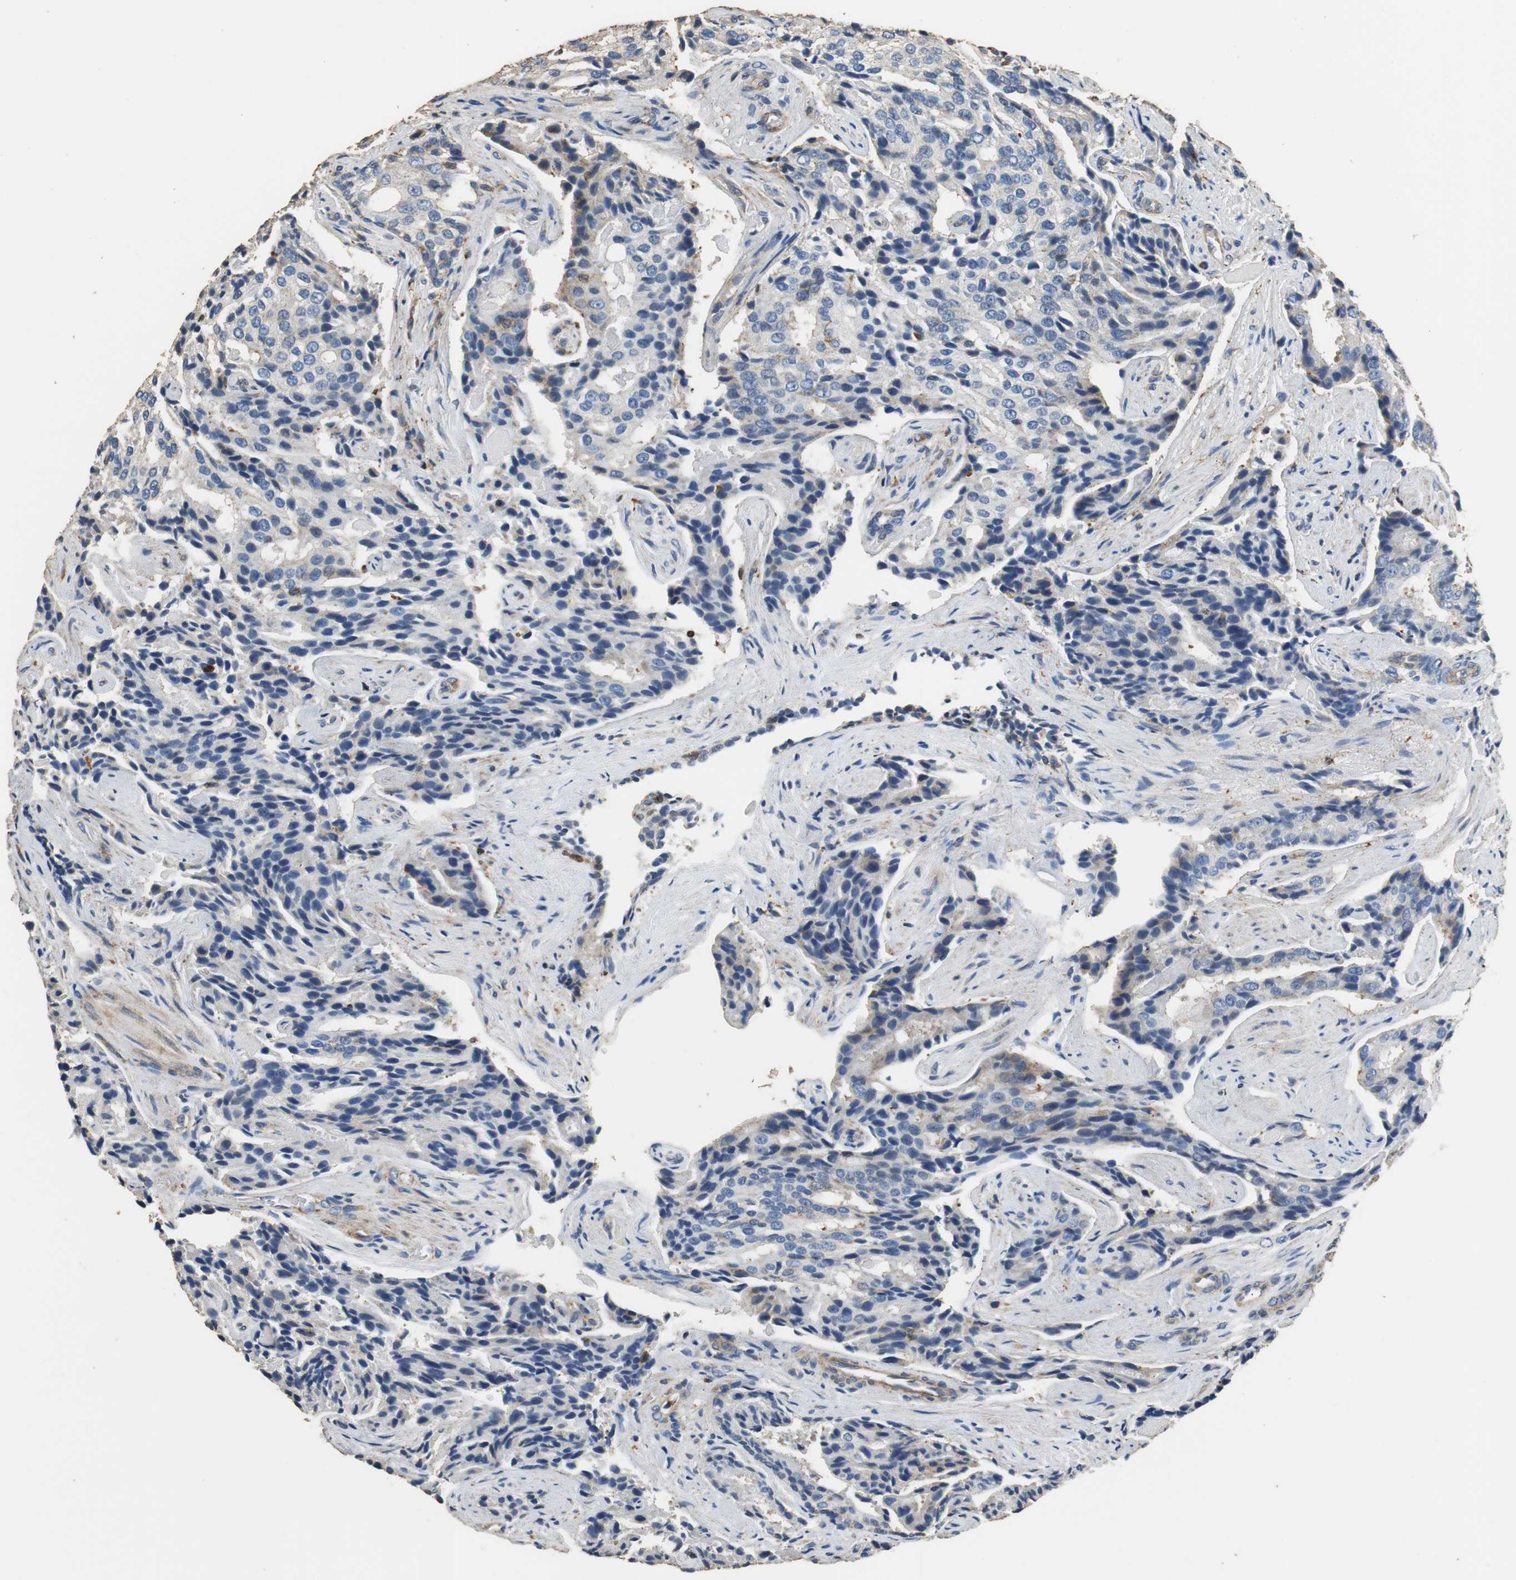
{"staining": {"intensity": "negative", "quantity": "none", "location": "none"}, "tissue": "prostate cancer", "cell_type": "Tumor cells", "image_type": "cancer", "snomed": [{"axis": "morphology", "description": "Adenocarcinoma, High grade"}, {"axis": "topography", "description": "Prostate"}], "caption": "This micrograph is of high-grade adenocarcinoma (prostate) stained with IHC to label a protein in brown with the nuclei are counter-stained blue. There is no positivity in tumor cells.", "gene": "PRKRA", "patient": {"sex": "male", "age": 58}}